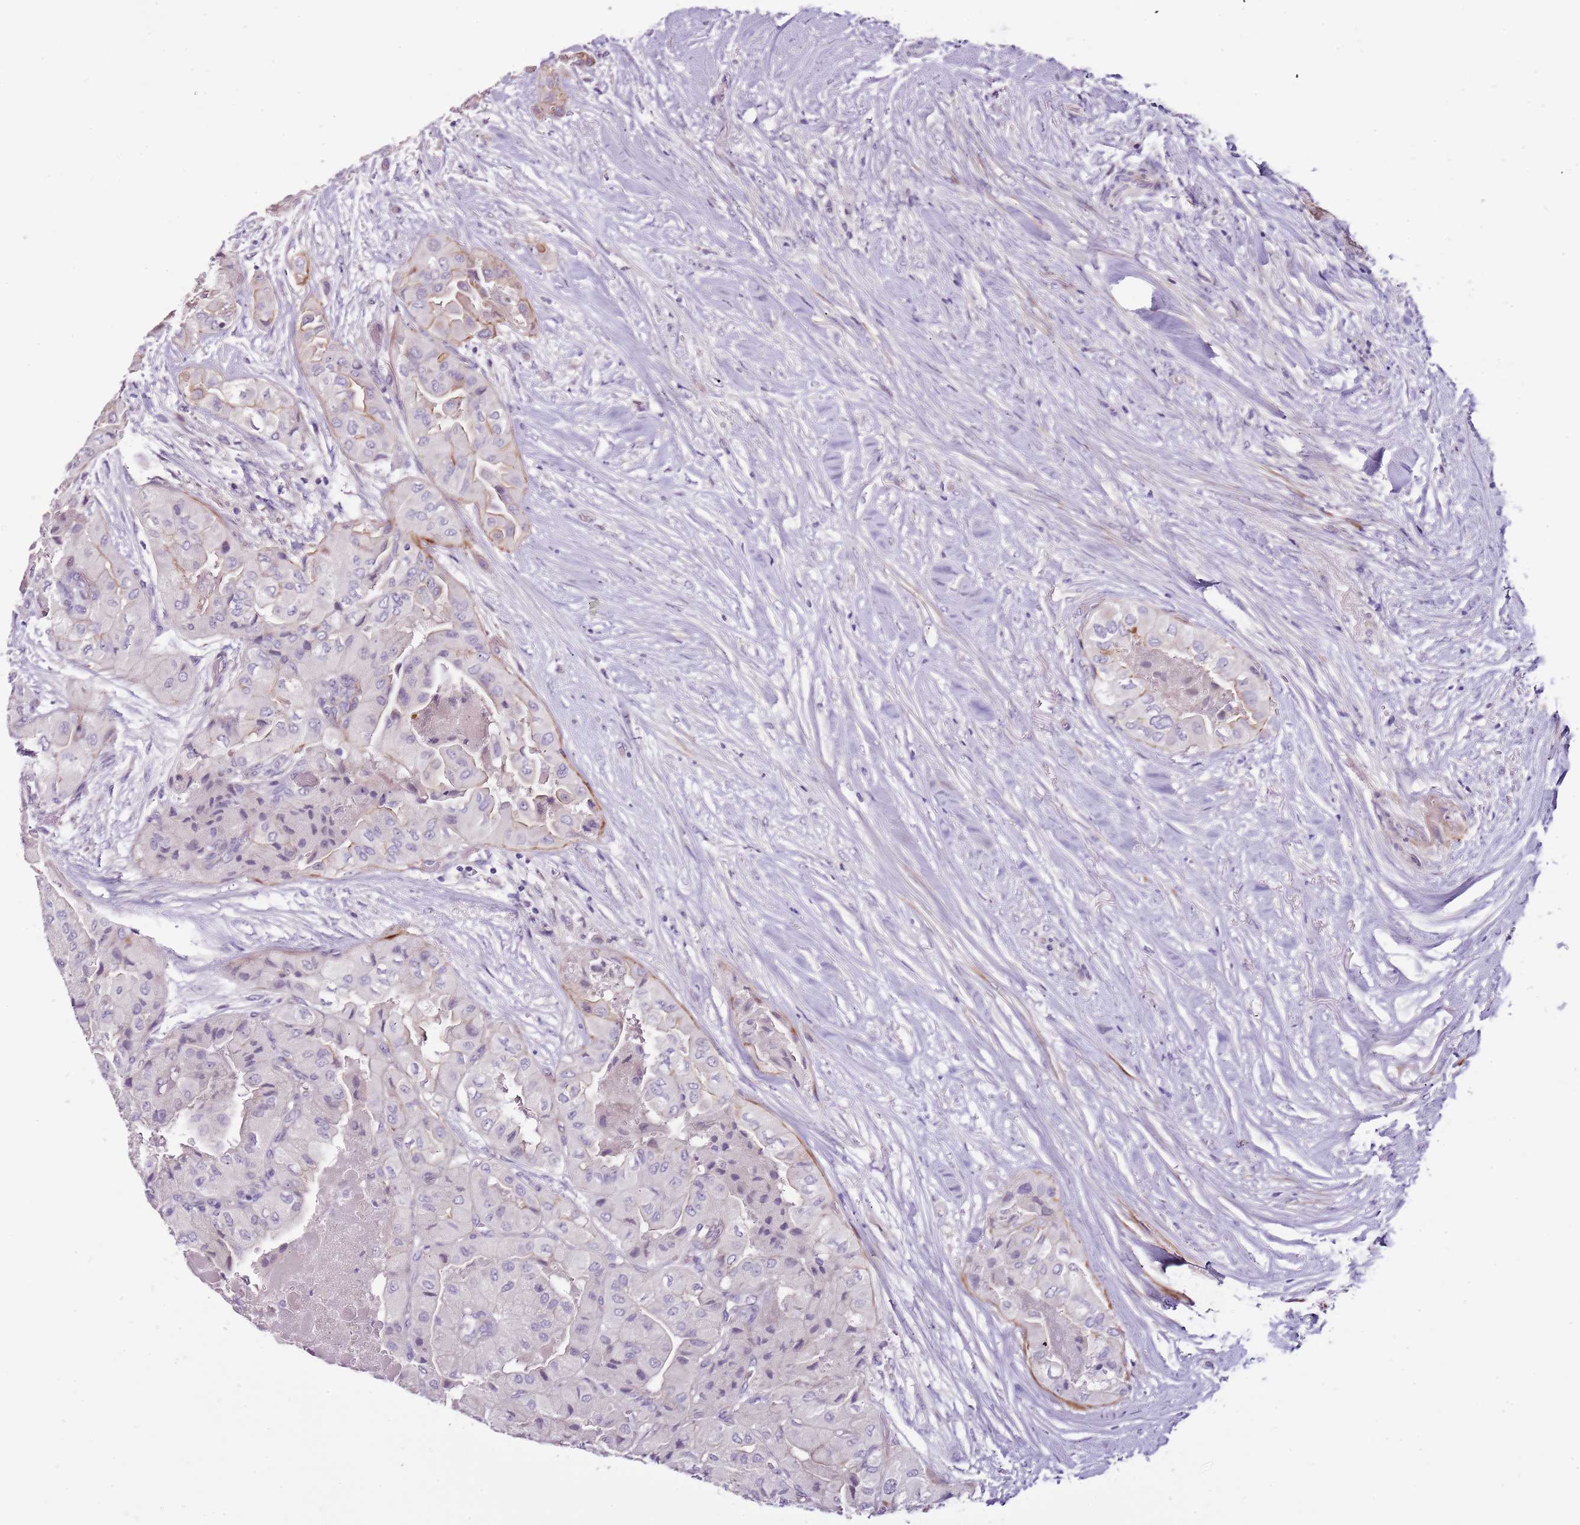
{"staining": {"intensity": "weak", "quantity": "<25%", "location": "cytoplasmic/membranous"}, "tissue": "thyroid cancer", "cell_type": "Tumor cells", "image_type": "cancer", "snomed": [{"axis": "morphology", "description": "Normal tissue, NOS"}, {"axis": "morphology", "description": "Papillary adenocarcinoma, NOS"}, {"axis": "topography", "description": "Thyroid gland"}], "caption": "Human thyroid cancer stained for a protein using IHC exhibits no expression in tumor cells.", "gene": "NKX2-3", "patient": {"sex": "female", "age": 59}}